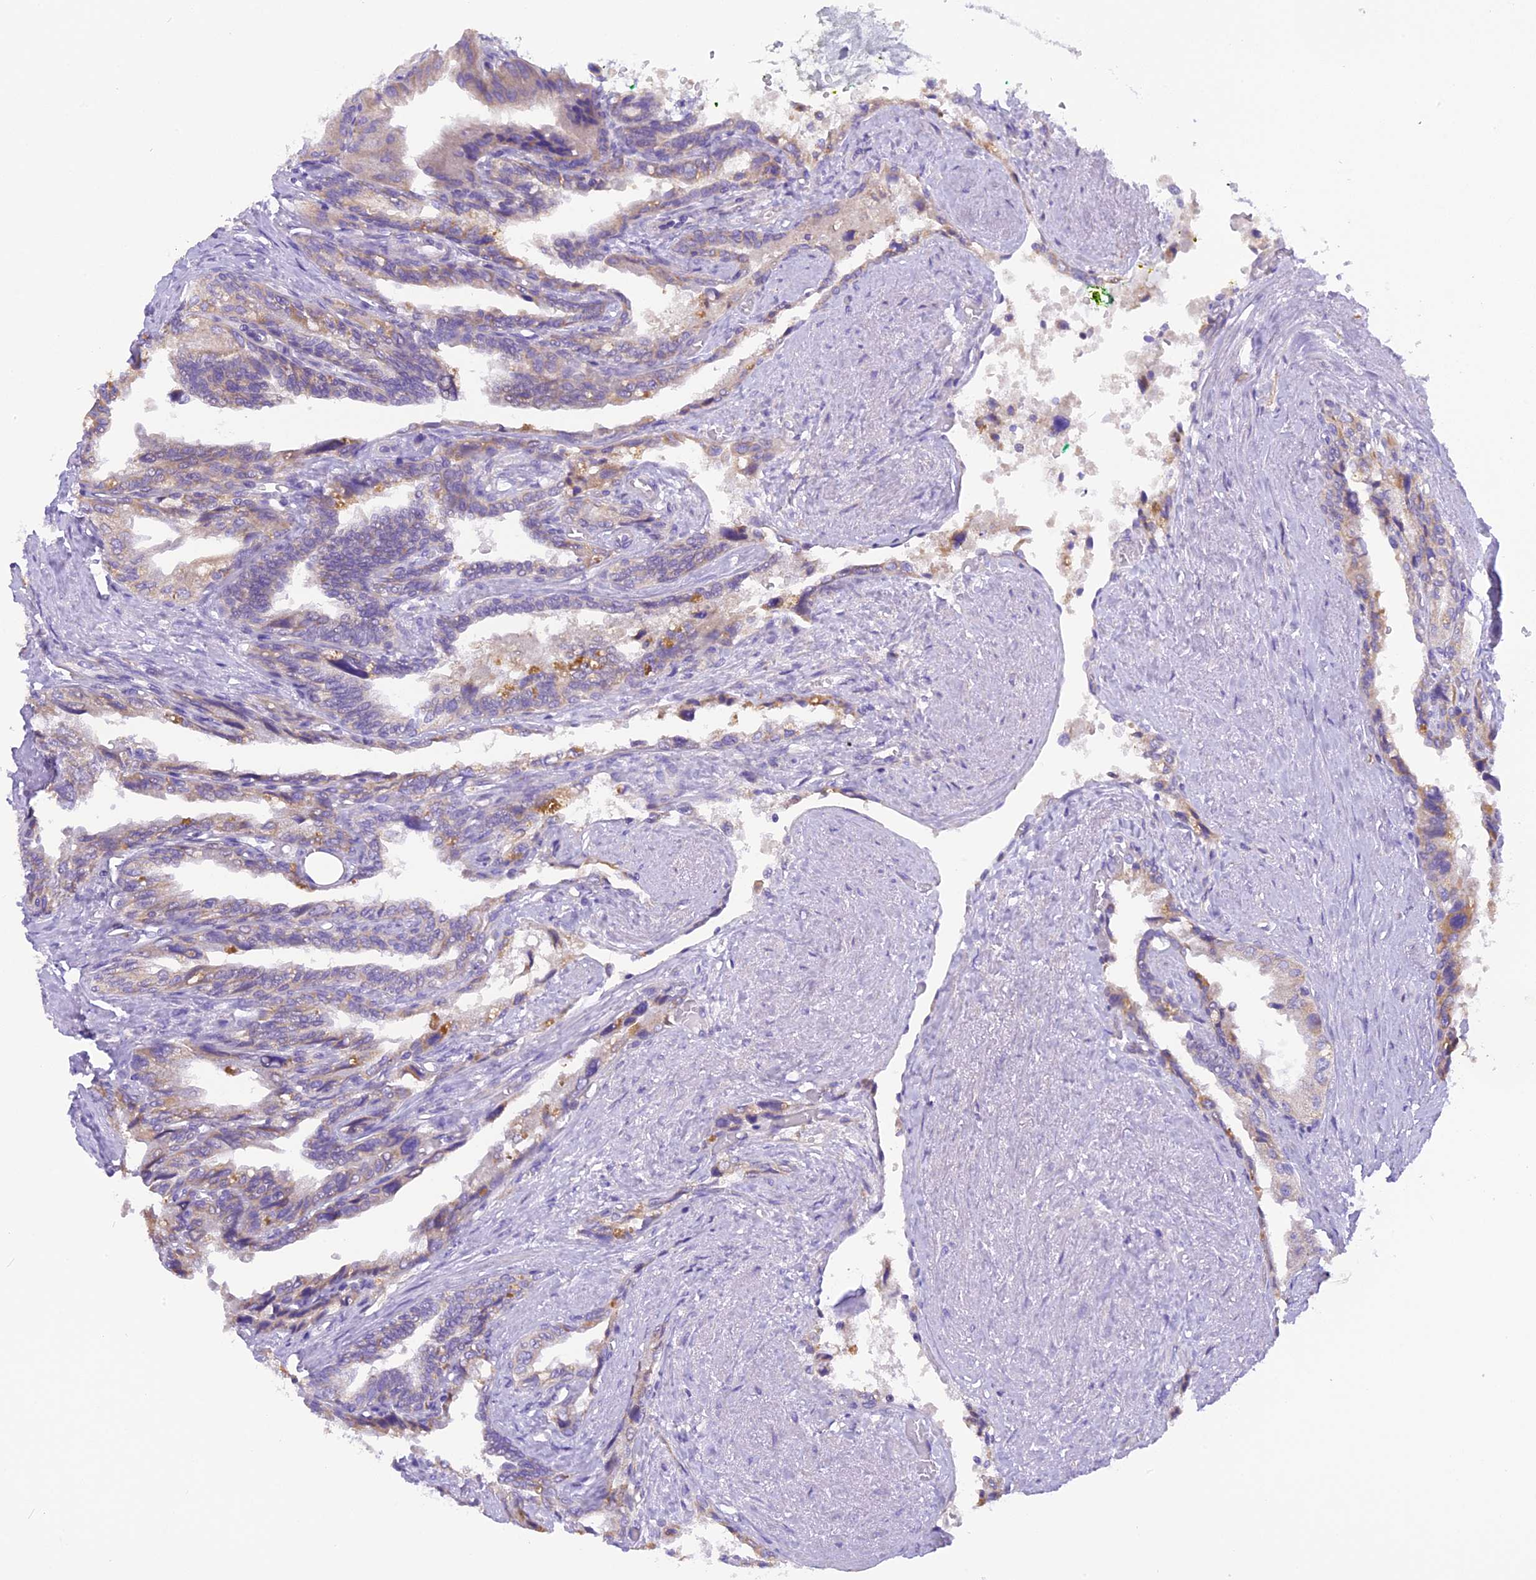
{"staining": {"intensity": "weak", "quantity": "<25%", "location": "cytoplasmic/membranous"}, "tissue": "seminal vesicle", "cell_type": "Glandular cells", "image_type": "normal", "snomed": [{"axis": "morphology", "description": "Normal tissue, NOS"}, {"axis": "topography", "description": "Seminal veicle"}, {"axis": "topography", "description": "Peripheral nerve tissue"}], "caption": "The micrograph displays no staining of glandular cells in normal seminal vesicle. Nuclei are stained in blue.", "gene": "TRIM3", "patient": {"sex": "male", "age": 60}}